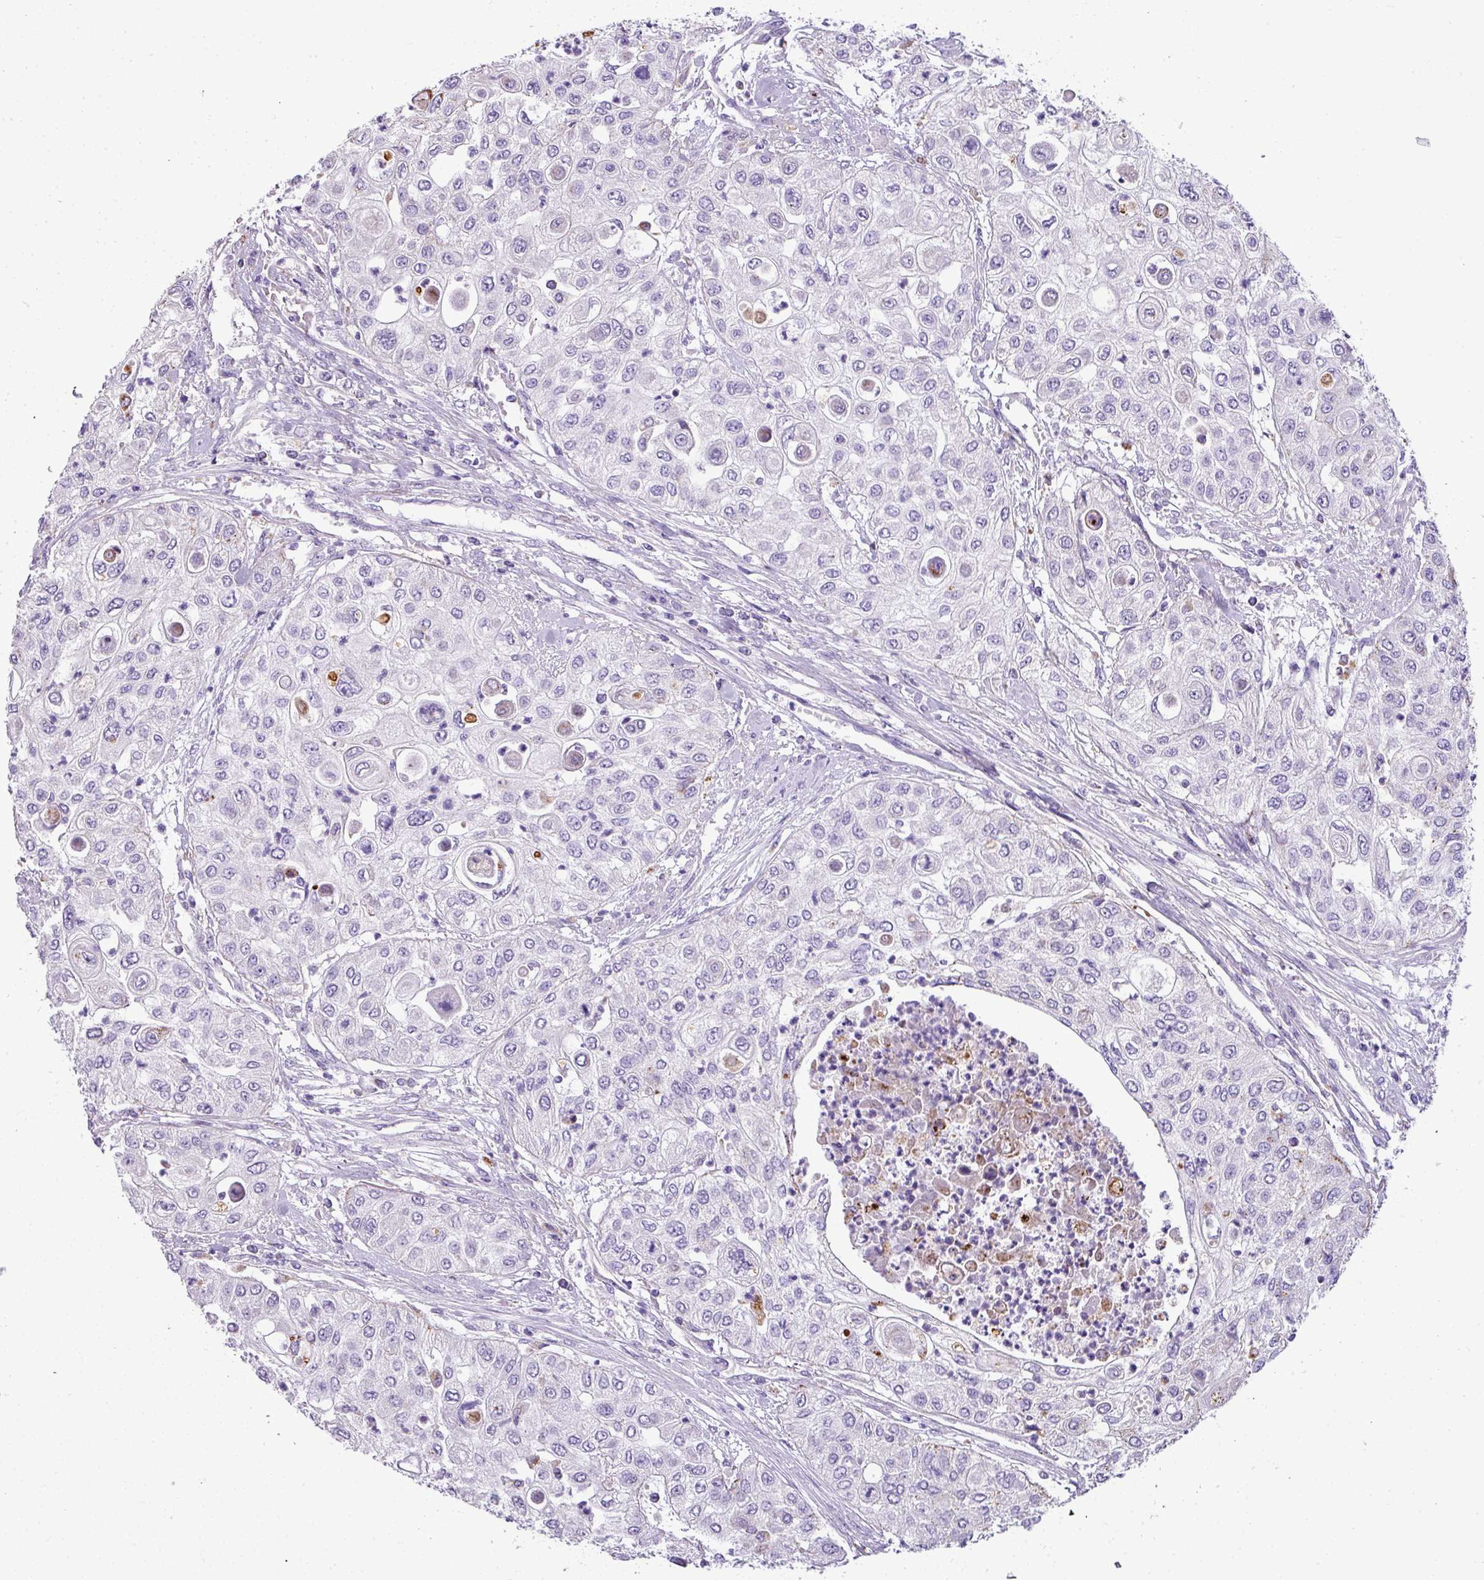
{"staining": {"intensity": "negative", "quantity": "none", "location": "none"}, "tissue": "urothelial cancer", "cell_type": "Tumor cells", "image_type": "cancer", "snomed": [{"axis": "morphology", "description": "Urothelial carcinoma, High grade"}, {"axis": "topography", "description": "Urinary bladder"}], "caption": "Human urothelial carcinoma (high-grade) stained for a protein using immunohistochemistry displays no staining in tumor cells.", "gene": "ZNF568", "patient": {"sex": "female", "age": 79}}